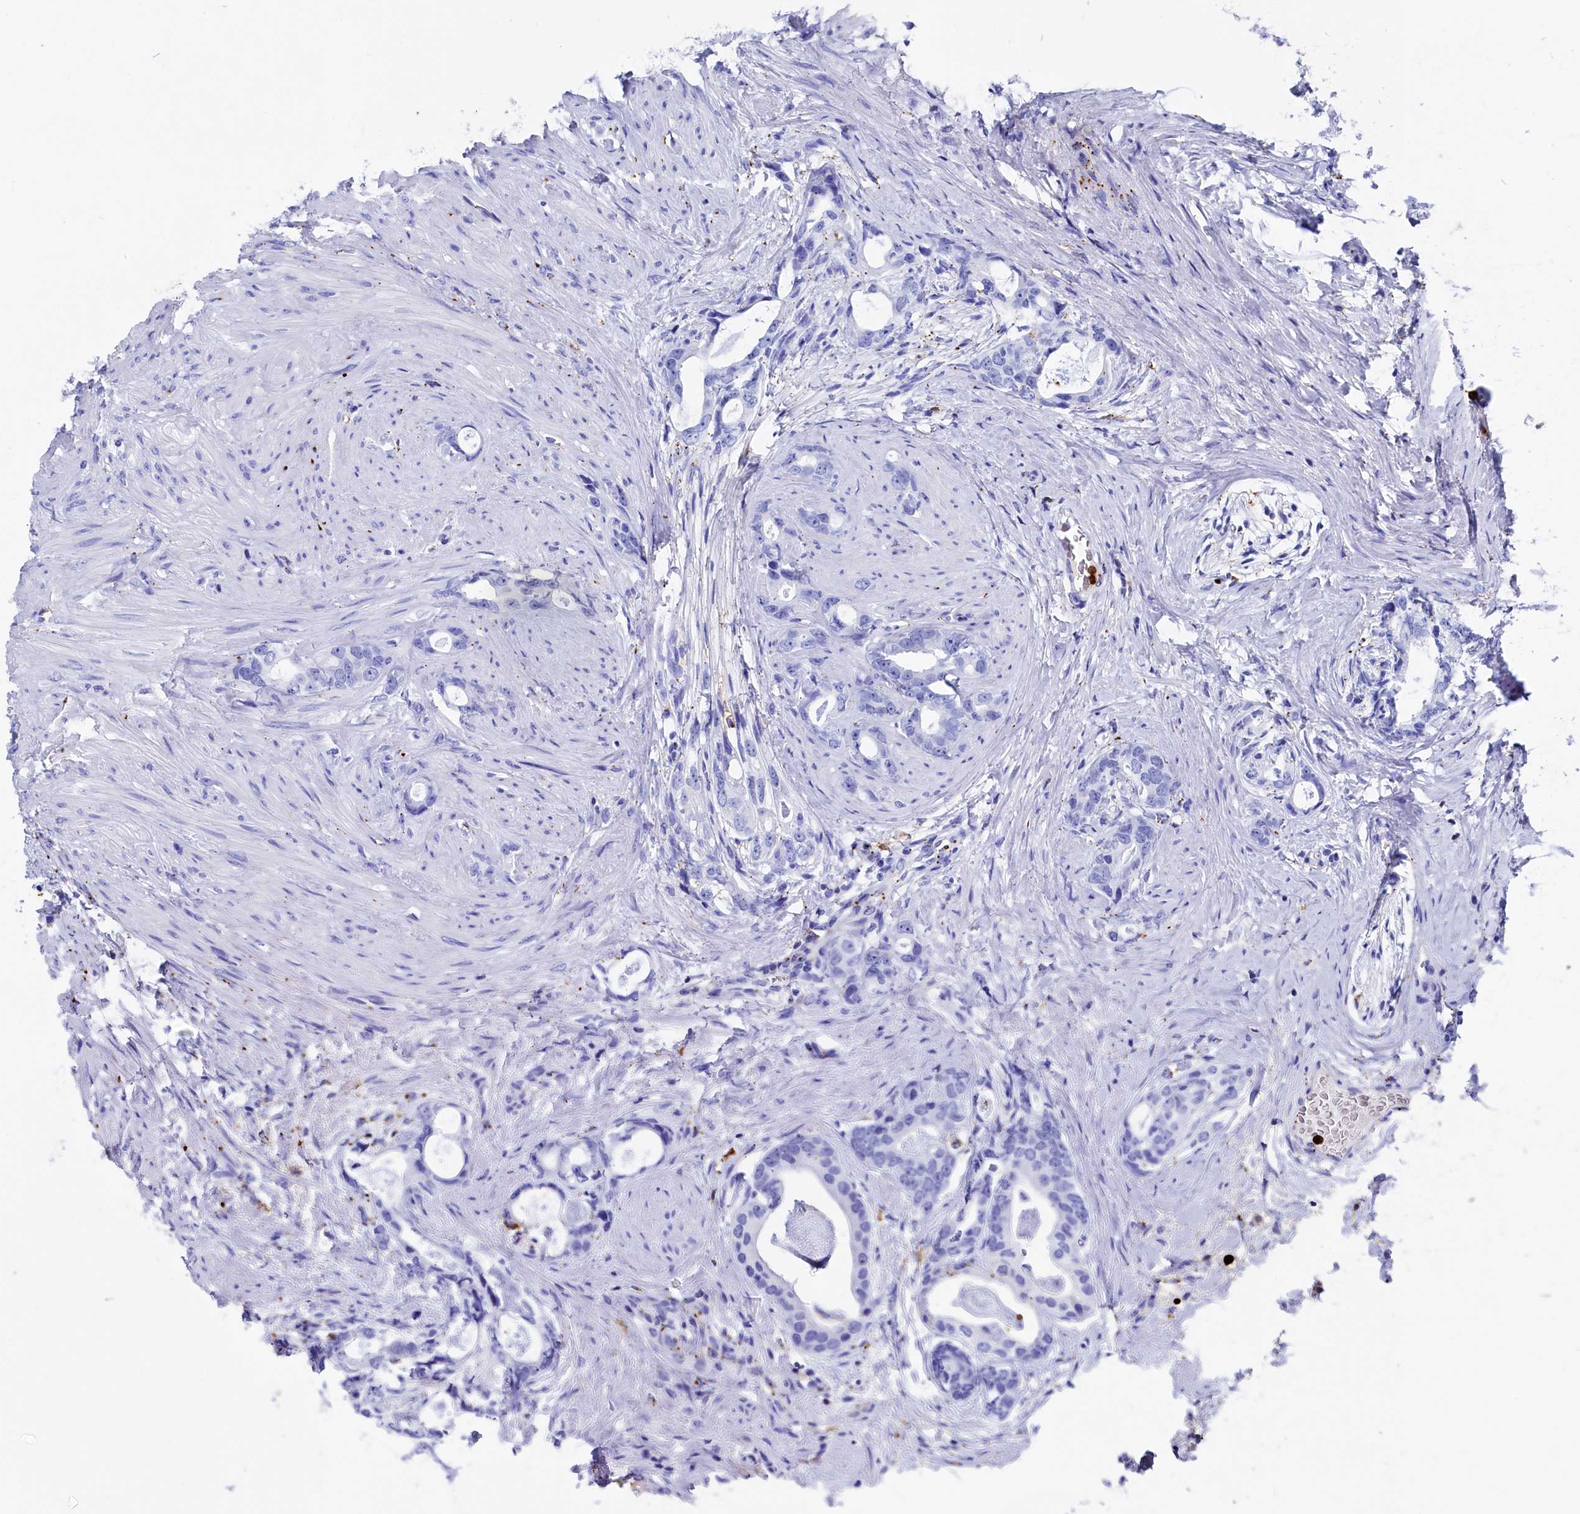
{"staining": {"intensity": "negative", "quantity": "none", "location": "none"}, "tissue": "prostate cancer", "cell_type": "Tumor cells", "image_type": "cancer", "snomed": [{"axis": "morphology", "description": "Adenocarcinoma, Low grade"}, {"axis": "topography", "description": "Prostate"}], "caption": "Protein analysis of prostate adenocarcinoma (low-grade) demonstrates no significant expression in tumor cells.", "gene": "PLAC8", "patient": {"sex": "male", "age": 63}}